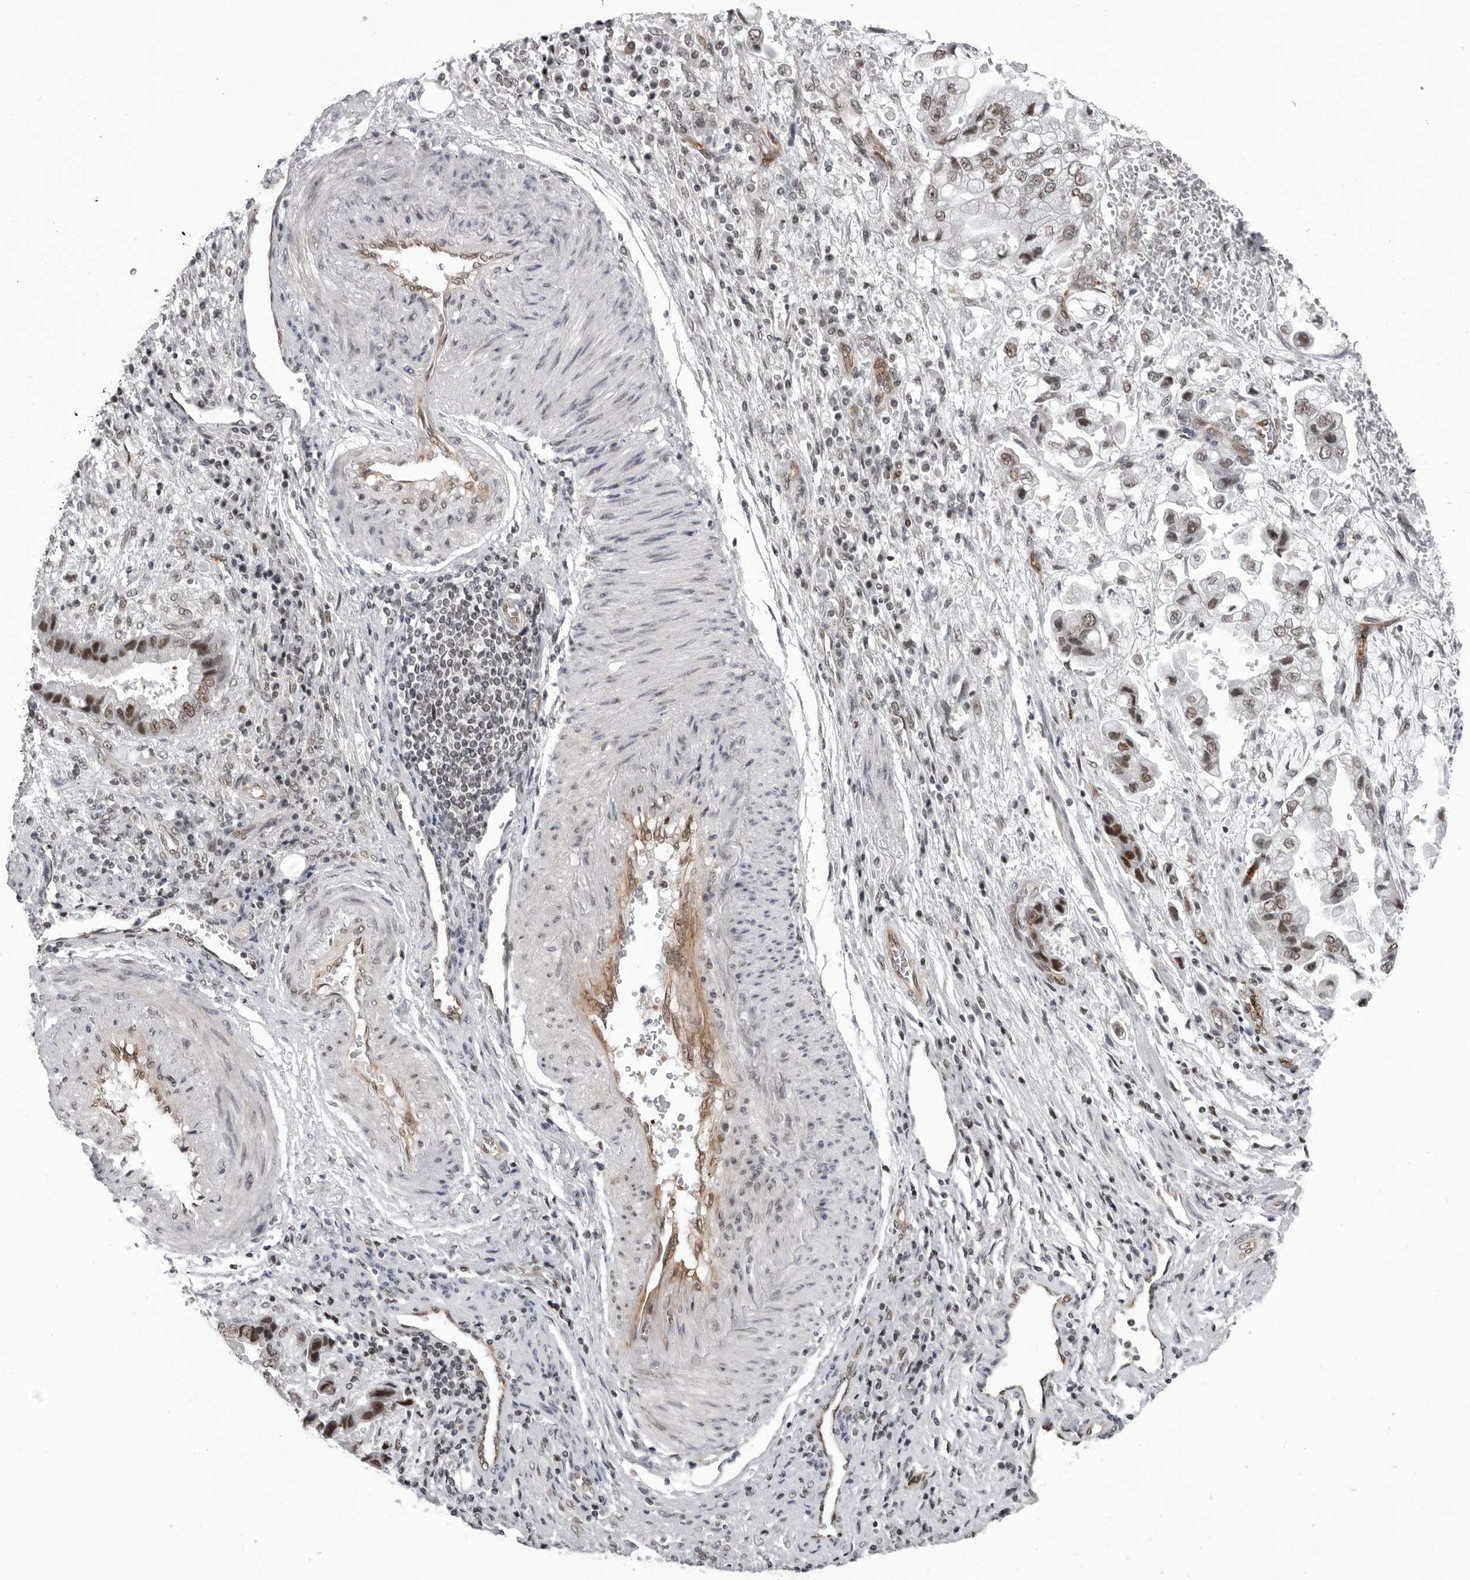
{"staining": {"intensity": "moderate", "quantity": ">75%", "location": "nuclear"}, "tissue": "stomach cancer", "cell_type": "Tumor cells", "image_type": "cancer", "snomed": [{"axis": "morphology", "description": "Adenocarcinoma, NOS"}, {"axis": "topography", "description": "Stomach"}], "caption": "Protein expression analysis of human adenocarcinoma (stomach) reveals moderate nuclear positivity in approximately >75% of tumor cells.", "gene": "RNF26", "patient": {"sex": "male", "age": 62}}